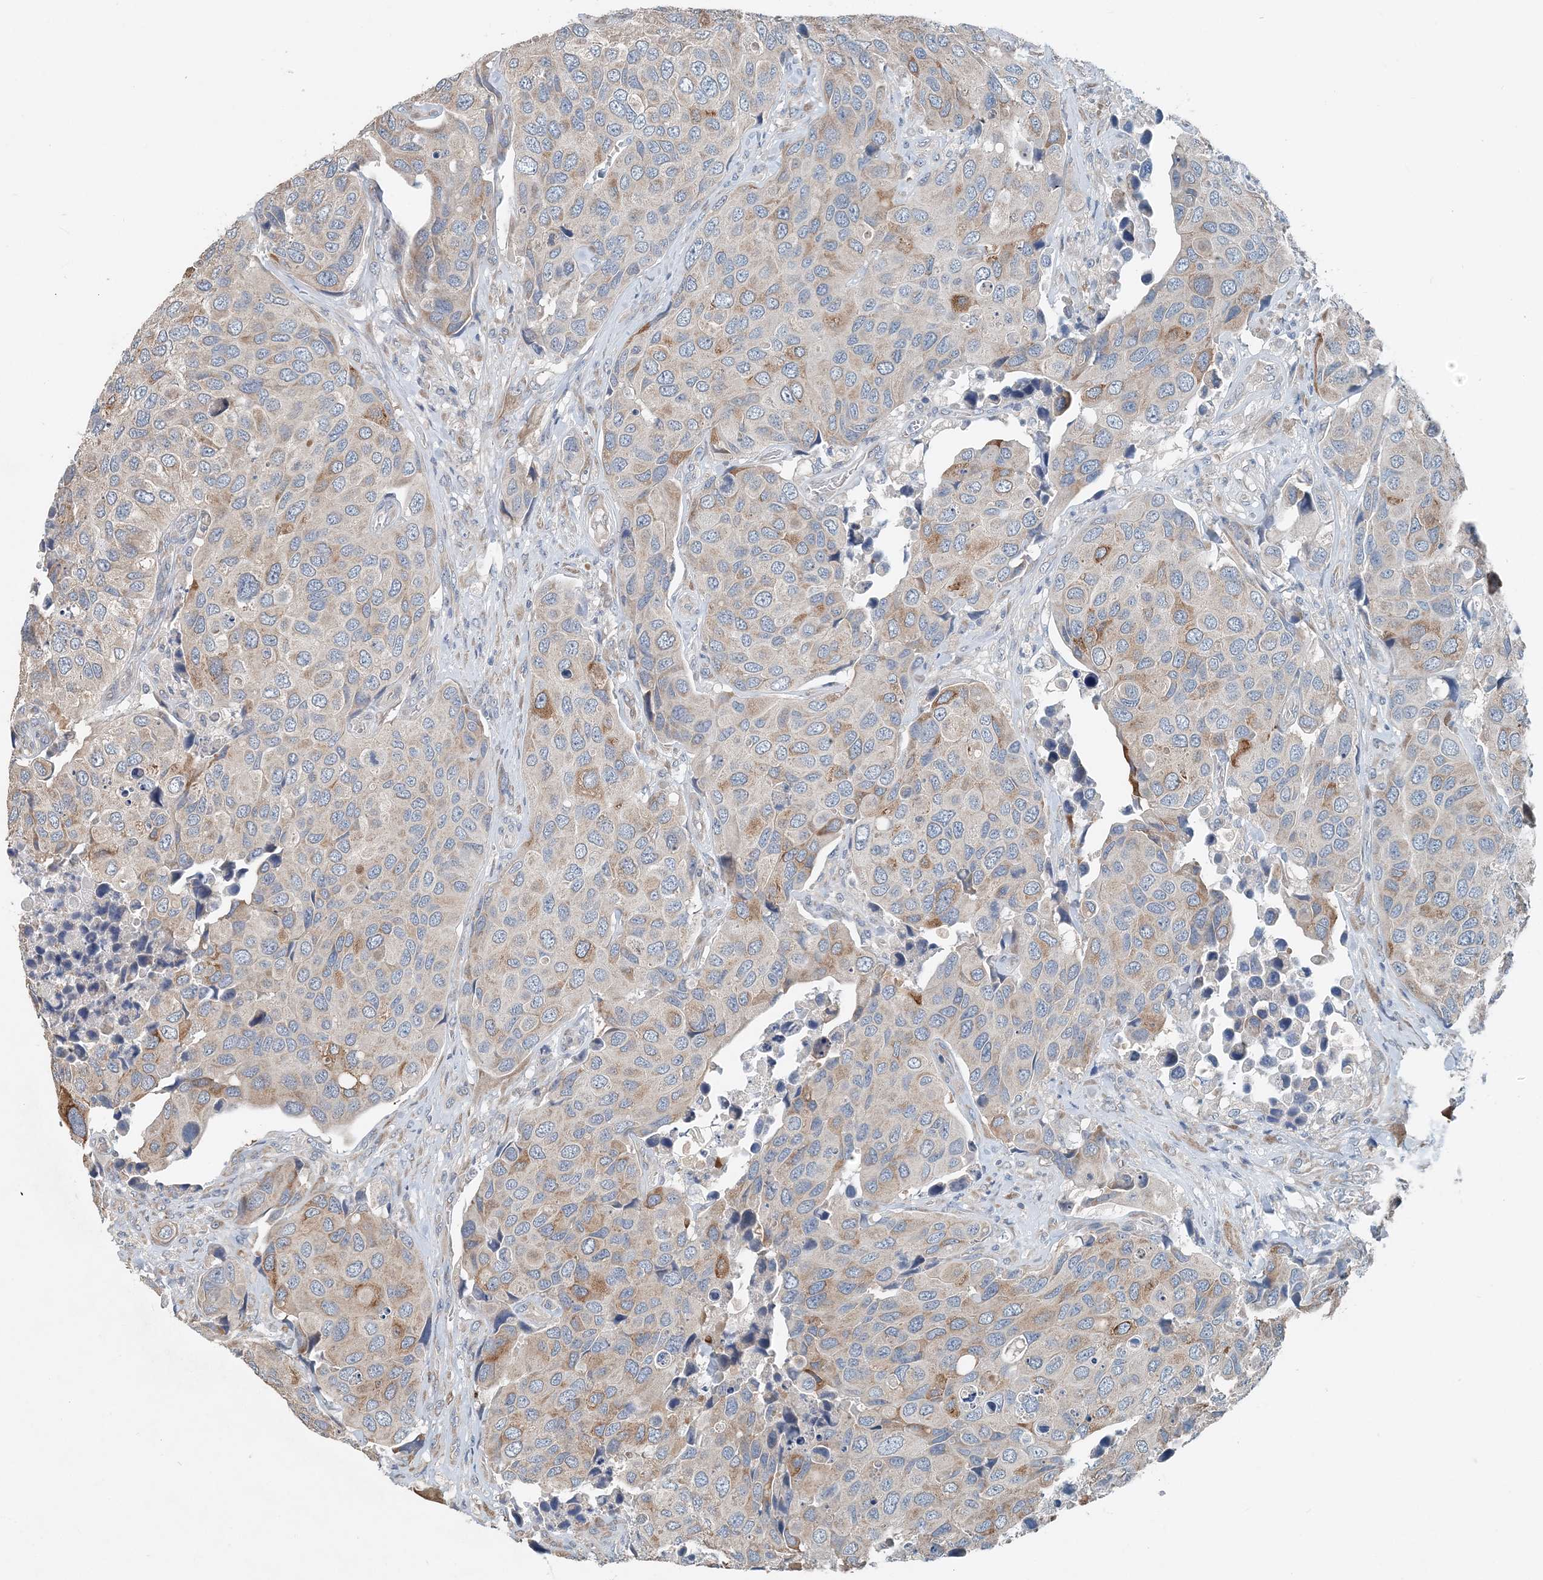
{"staining": {"intensity": "moderate", "quantity": "<25%", "location": "cytoplasmic/membranous"}, "tissue": "urothelial cancer", "cell_type": "Tumor cells", "image_type": "cancer", "snomed": [{"axis": "morphology", "description": "Urothelial carcinoma, High grade"}, {"axis": "topography", "description": "Urinary bladder"}], "caption": "Brown immunohistochemical staining in human high-grade urothelial carcinoma reveals moderate cytoplasmic/membranous expression in about <25% of tumor cells. The protein is stained brown, and the nuclei are stained in blue (DAB IHC with brightfield microscopy, high magnification).", "gene": "EEF1A2", "patient": {"sex": "male", "age": 74}}